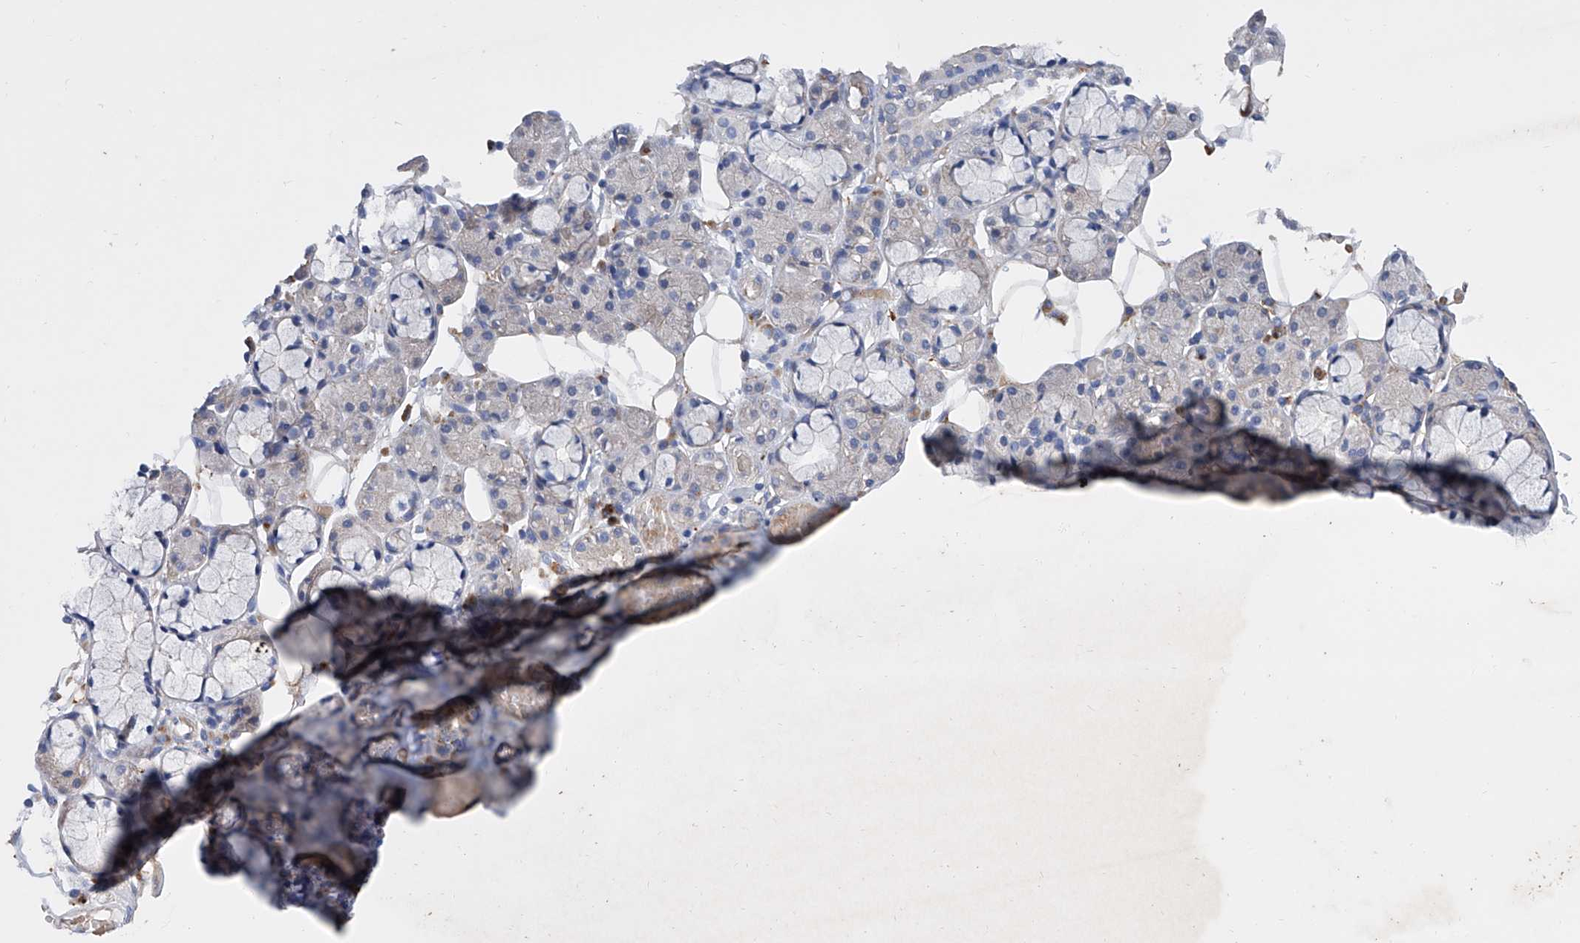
{"staining": {"intensity": "negative", "quantity": "none", "location": "none"}, "tissue": "salivary gland", "cell_type": "Glandular cells", "image_type": "normal", "snomed": [{"axis": "morphology", "description": "Normal tissue, NOS"}, {"axis": "topography", "description": "Salivary gland"}], "caption": "Immunohistochemistry (IHC) of normal human salivary gland exhibits no expression in glandular cells.", "gene": "GPT", "patient": {"sex": "male", "age": 63}}